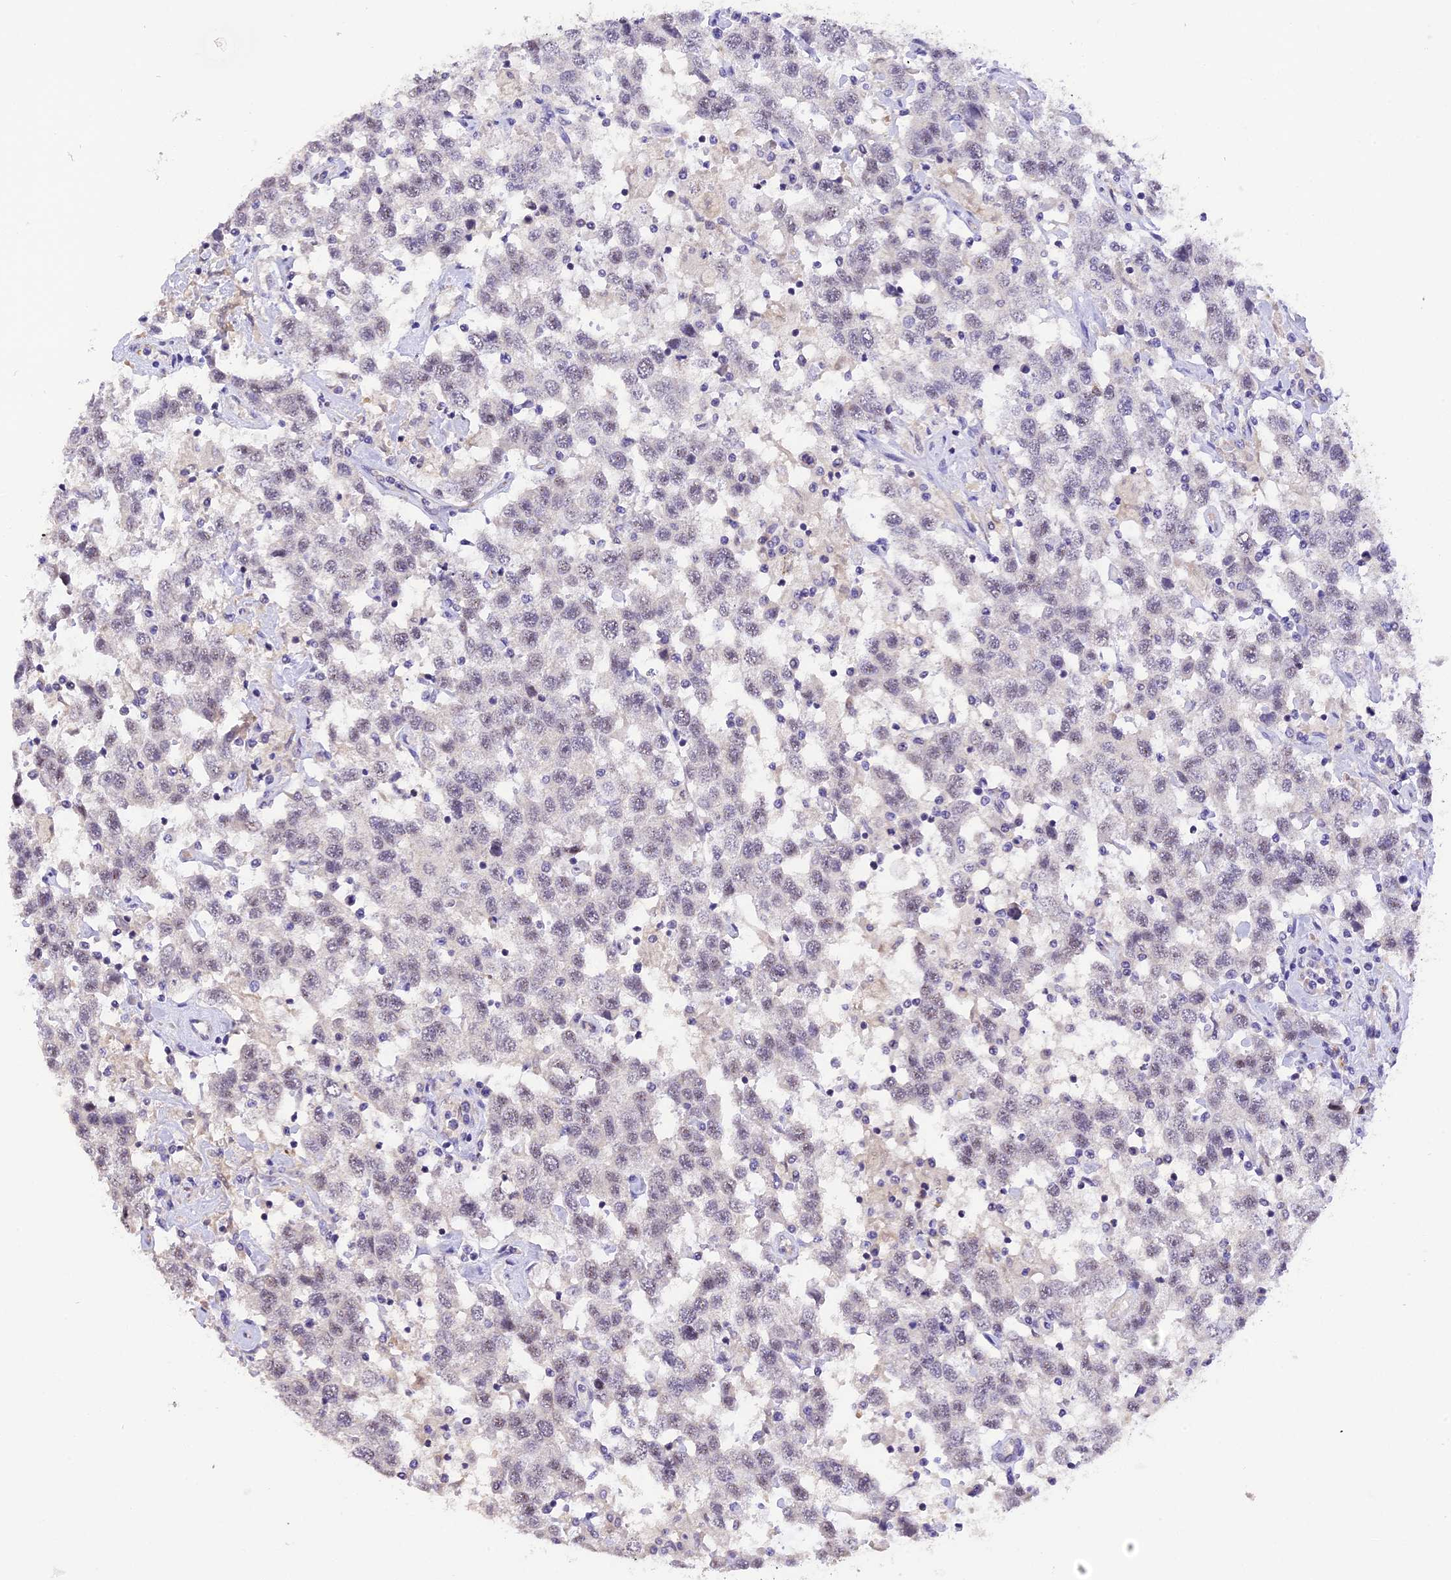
{"staining": {"intensity": "negative", "quantity": "none", "location": "none"}, "tissue": "testis cancer", "cell_type": "Tumor cells", "image_type": "cancer", "snomed": [{"axis": "morphology", "description": "Seminoma, NOS"}, {"axis": "topography", "description": "Testis"}], "caption": "High magnification brightfield microscopy of seminoma (testis) stained with DAB (3,3'-diaminobenzidine) (brown) and counterstained with hematoxylin (blue): tumor cells show no significant positivity.", "gene": "AHSP", "patient": {"sex": "male", "age": 41}}